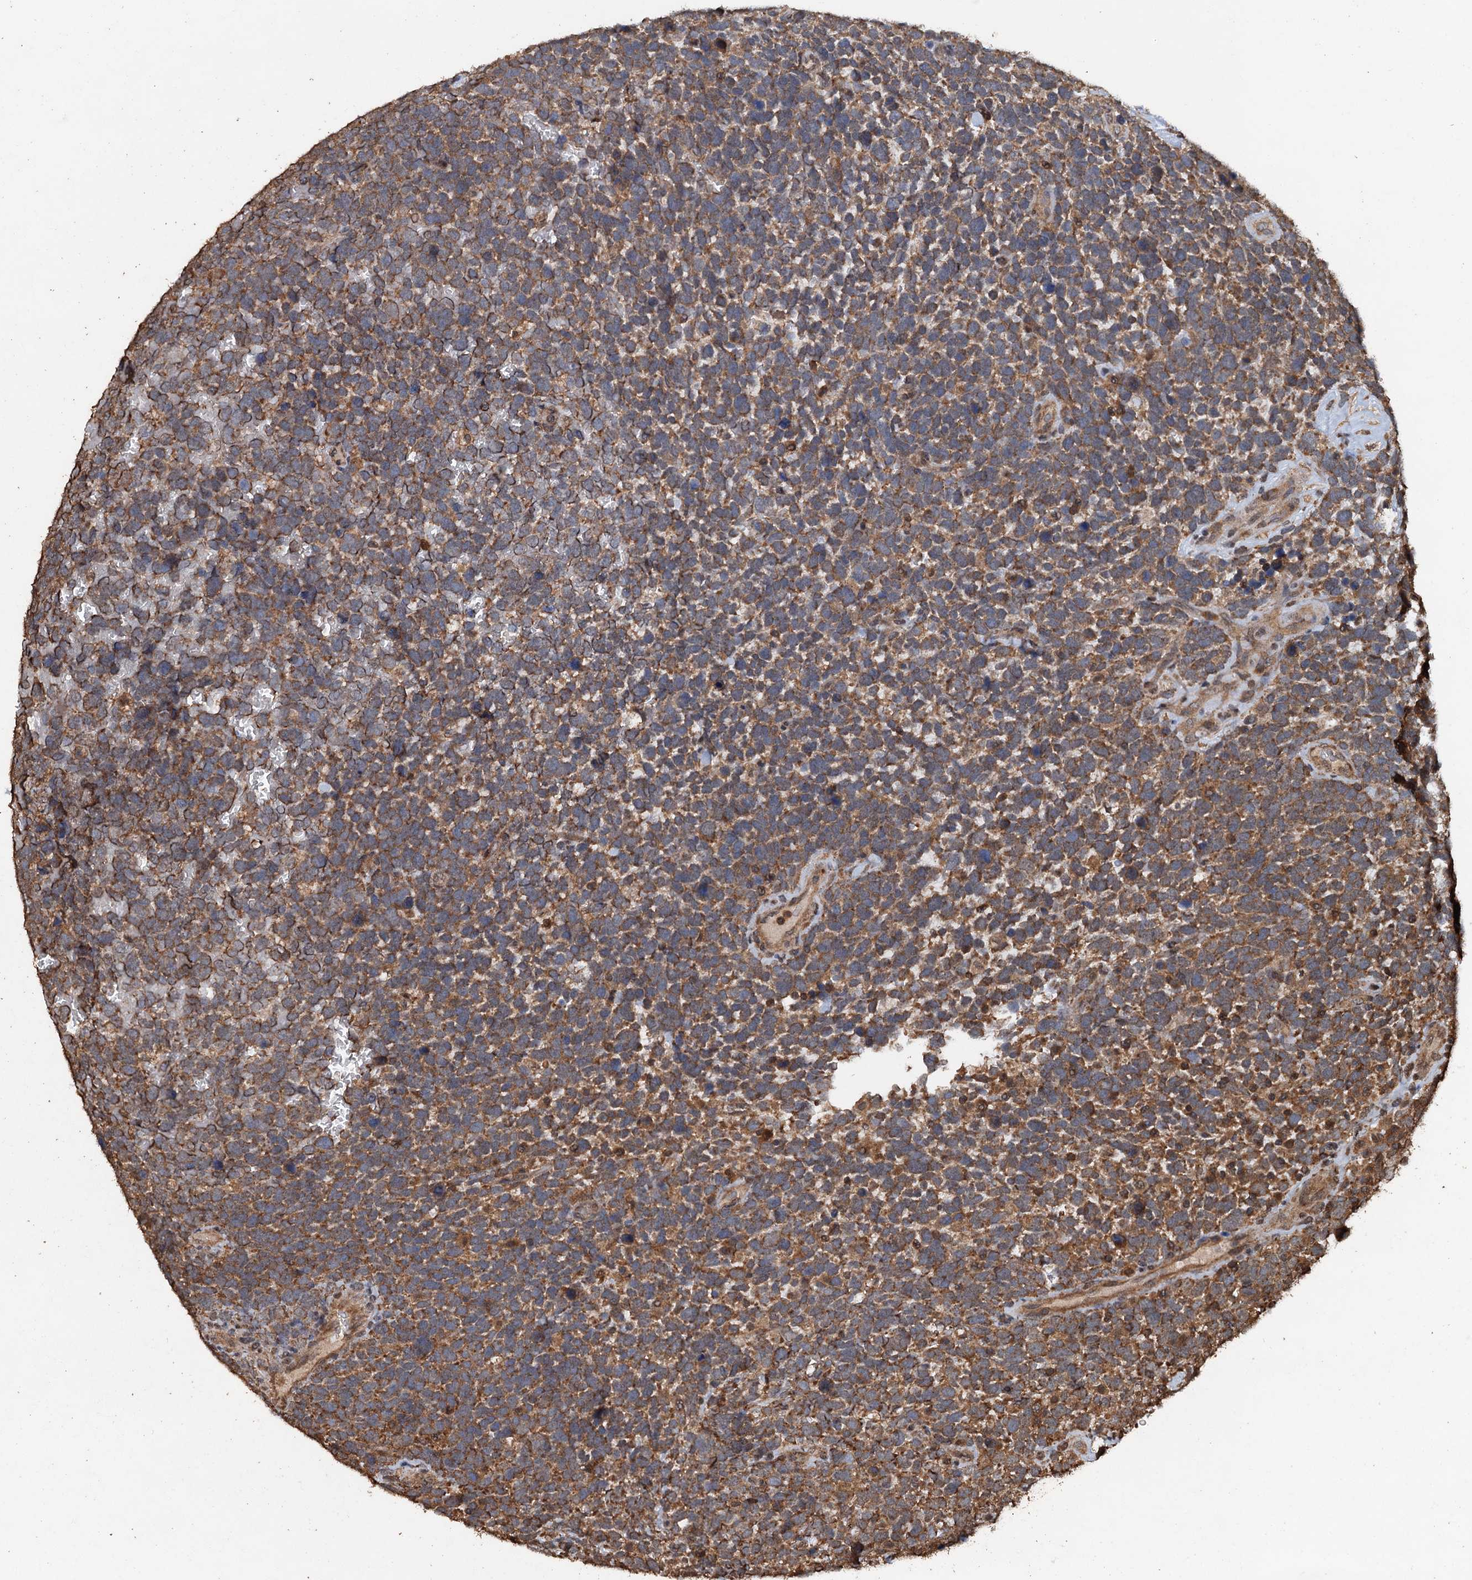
{"staining": {"intensity": "moderate", "quantity": ">75%", "location": "cytoplasmic/membranous"}, "tissue": "urothelial cancer", "cell_type": "Tumor cells", "image_type": "cancer", "snomed": [{"axis": "morphology", "description": "Urothelial carcinoma, High grade"}, {"axis": "topography", "description": "Urinary bladder"}], "caption": "Protein analysis of urothelial cancer tissue shows moderate cytoplasmic/membranous staining in about >75% of tumor cells.", "gene": "PSMD9", "patient": {"sex": "female", "age": 82}}